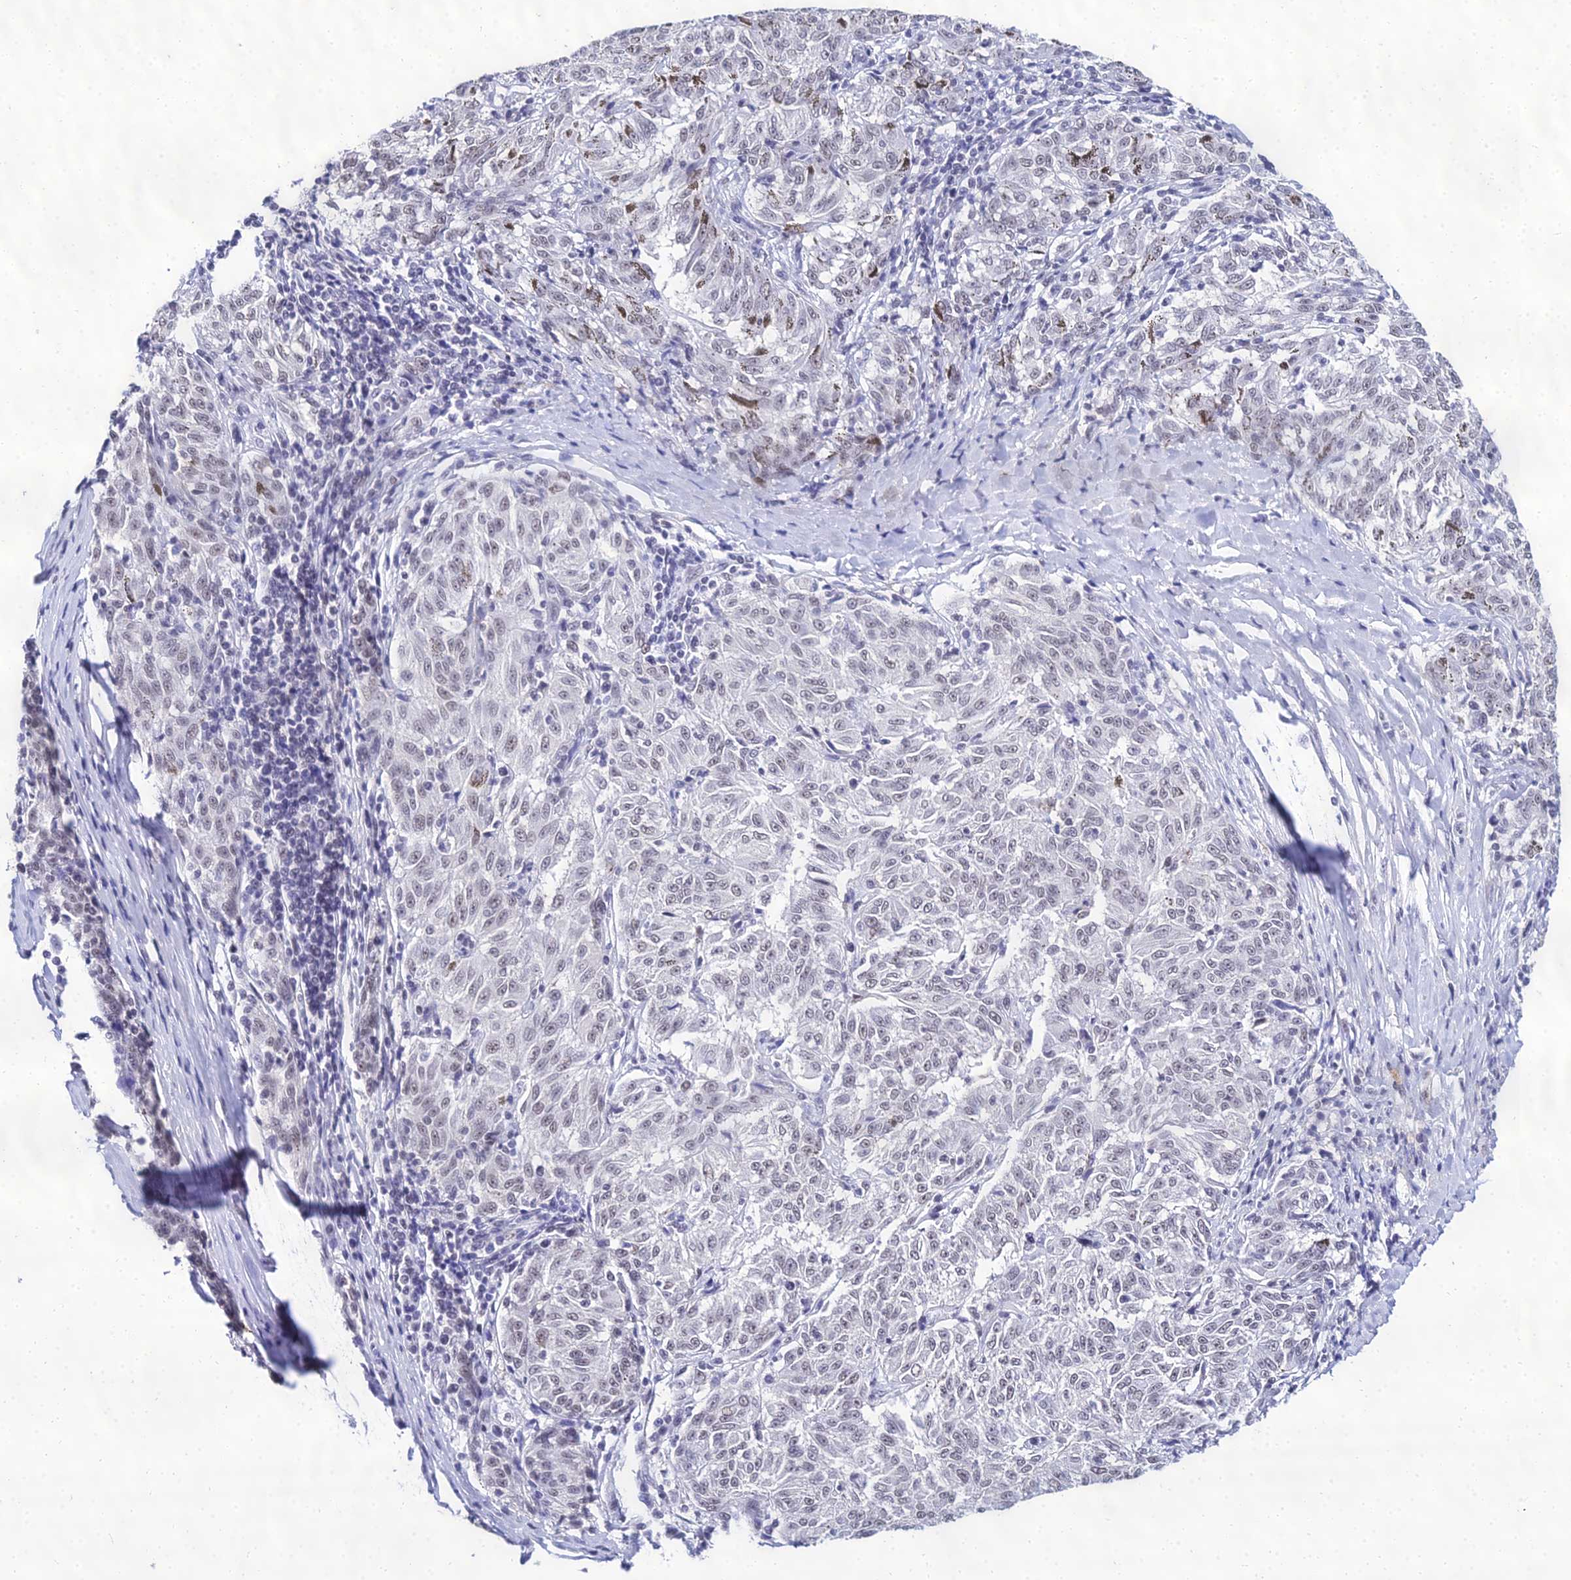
{"staining": {"intensity": "weak", "quantity": "25%-75%", "location": "nuclear"}, "tissue": "melanoma", "cell_type": "Tumor cells", "image_type": "cancer", "snomed": [{"axis": "morphology", "description": "Malignant melanoma, NOS"}, {"axis": "topography", "description": "Skin"}], "caption": "The image displays a brown stain indicating the presence of a protein in the nuclear of tumor cells in melanoma. Immunohistochemistry (ihc) stains the protein in brown and the nuclei are stained blue.", "gene": "PPP4R2", "patient": {"sex": "female", "age": 72}}